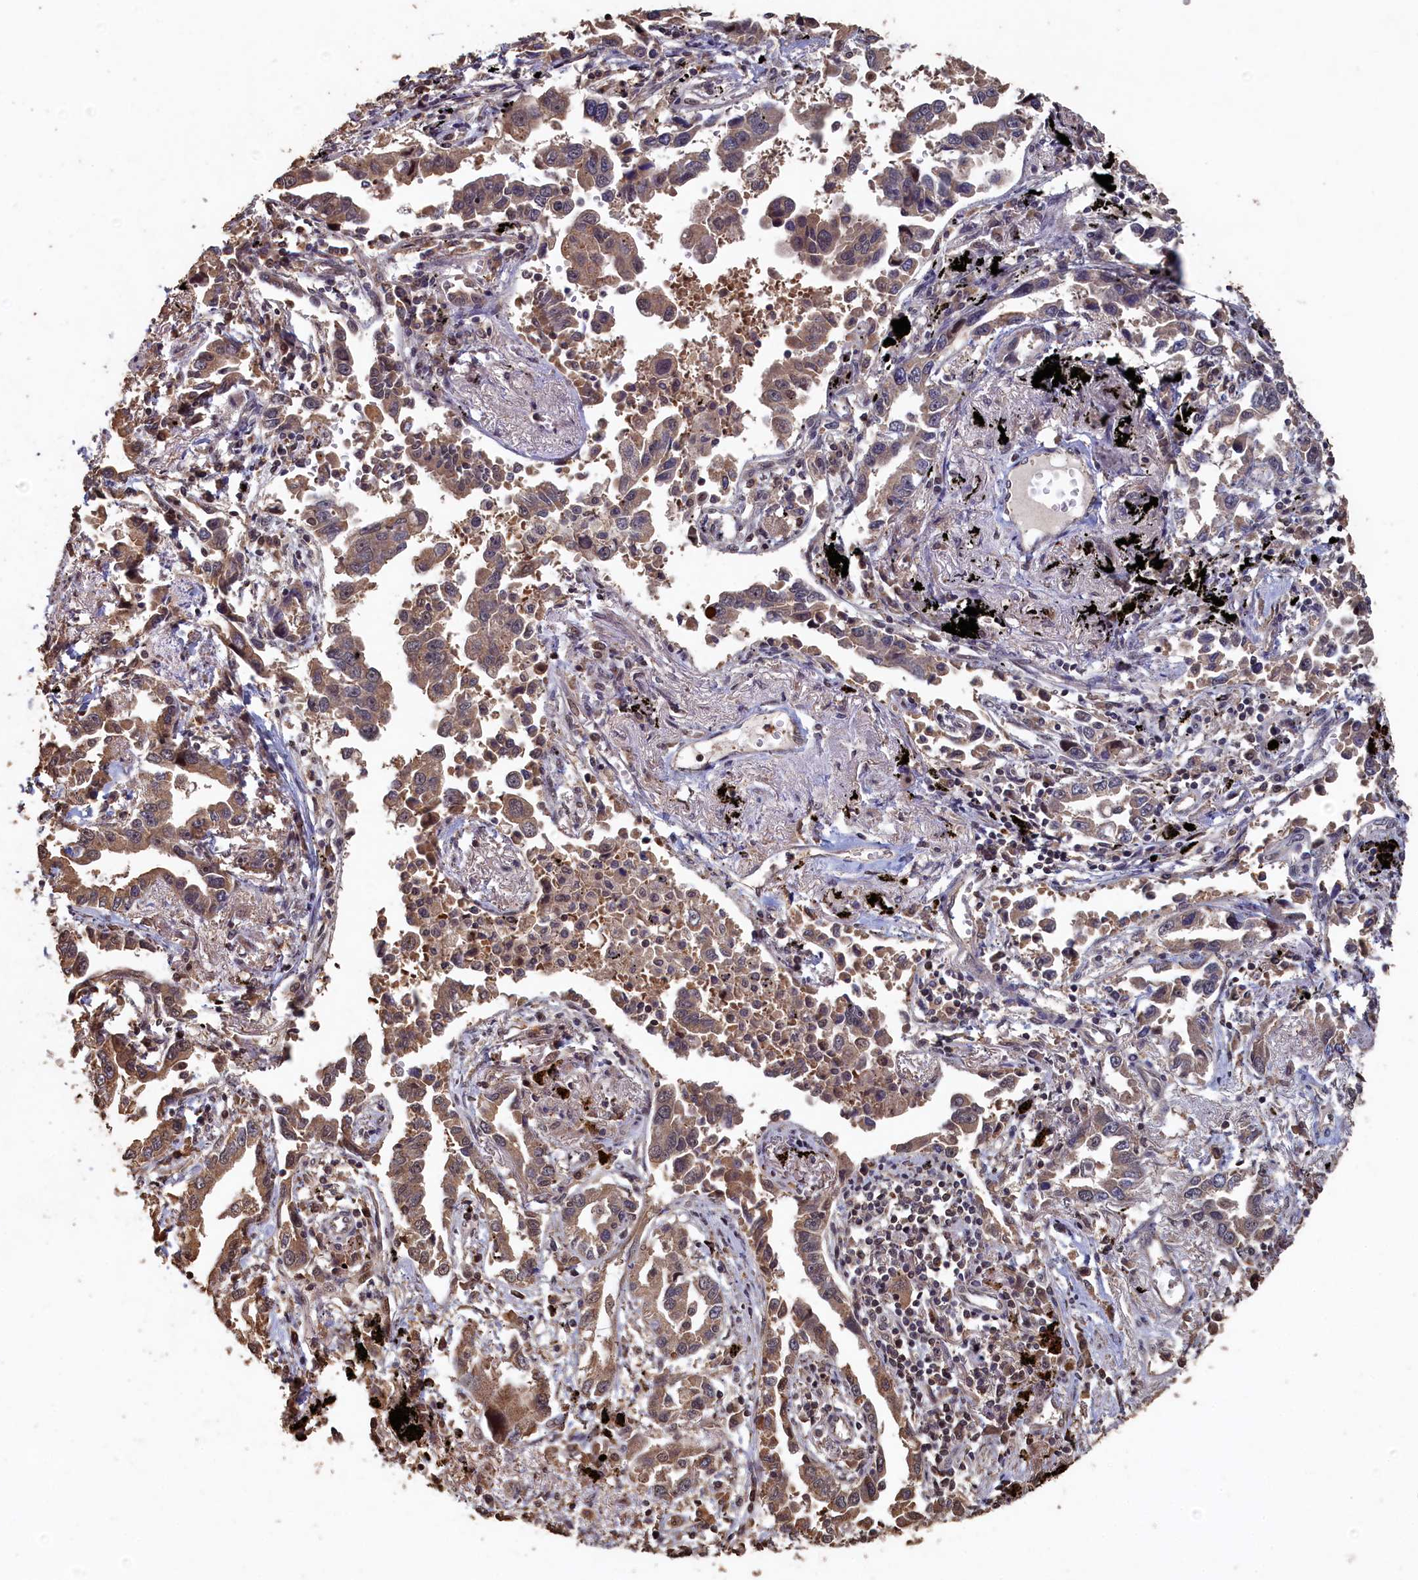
{"staining": {"intensity": "weak", "quantity": ">75%", "location": "cytoplasmic/membranous"}, "tissue": "lung cancer", "cell_type": "Tumor cells", "image_type": "cancer", "snomed": [{"axis": "morphology", "description": "Adenocarcinoma, NOS"}, {"axis": "topography", "description": "Lung"}], "caption": "The micrograph displays immunohistochemical staining of adenocarcinoma (lung). There is weak cytoplasmic/membranous staining is appreciated in about >75% of tumor cells.", "gene": "PIGN", "patient": {"sex": "male", "age": 67}}